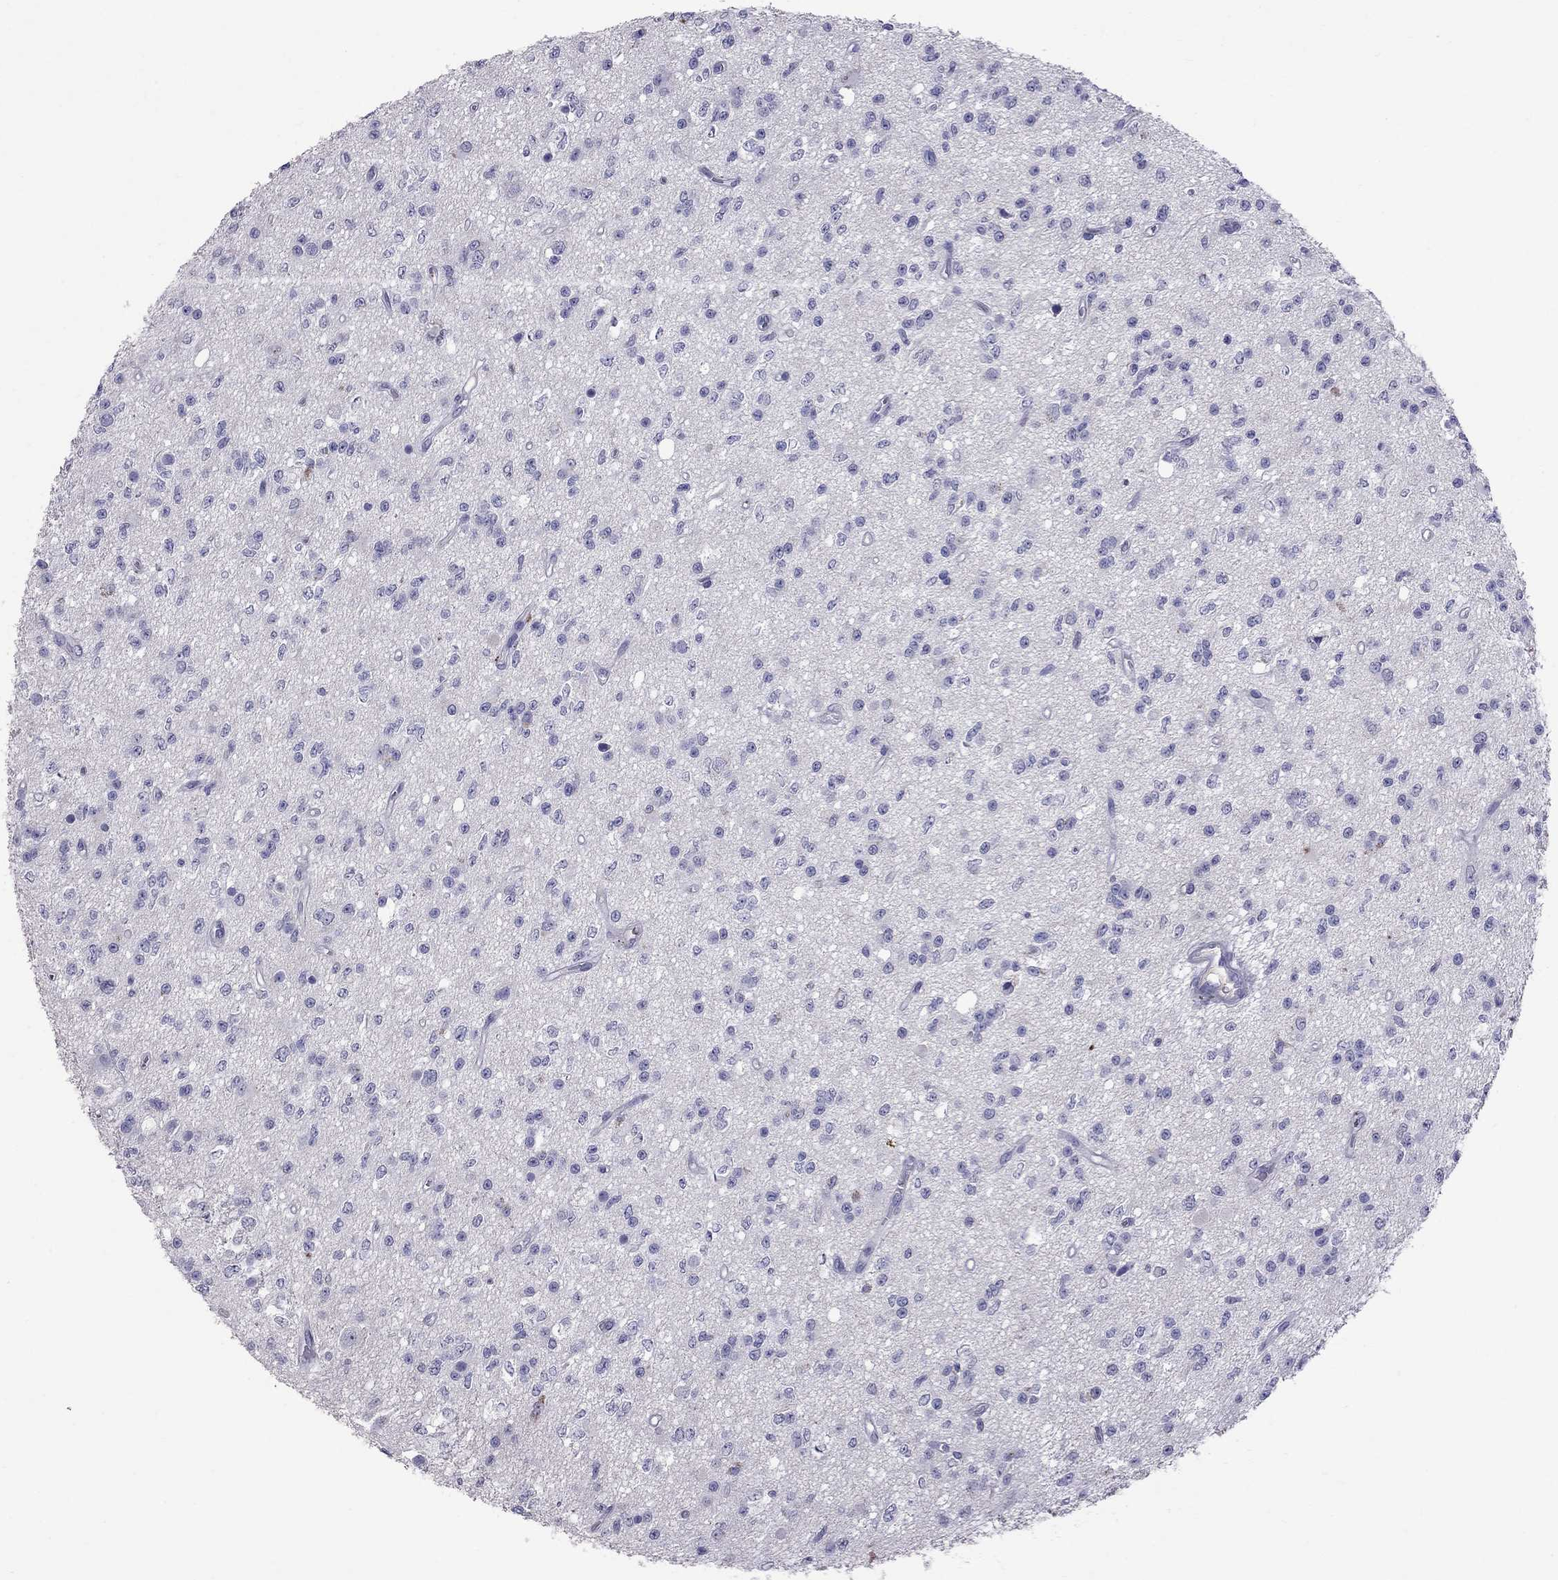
{"staining": {"intensity": "negative", "quantity": "none", "location": "none"}, "tissue": "glioma", "cell_type": "Tumor cells", "image_type": "cancer", "snomed": [{"axis": "morphology", "description": "Glioma, malignant, Low grade"}, {"axis": "topography", "description": "Brain"}], "caption": "Image shows no protein staining in tumor cells of low-grade glioma (malignant) tissue. (Brightfield microscopy of DAB (3,3'-diaminobenzidine) immunohistochemistry at high magnification).", "gene": "CFAP91", "patient": {"sex": "female", "age": 45}}